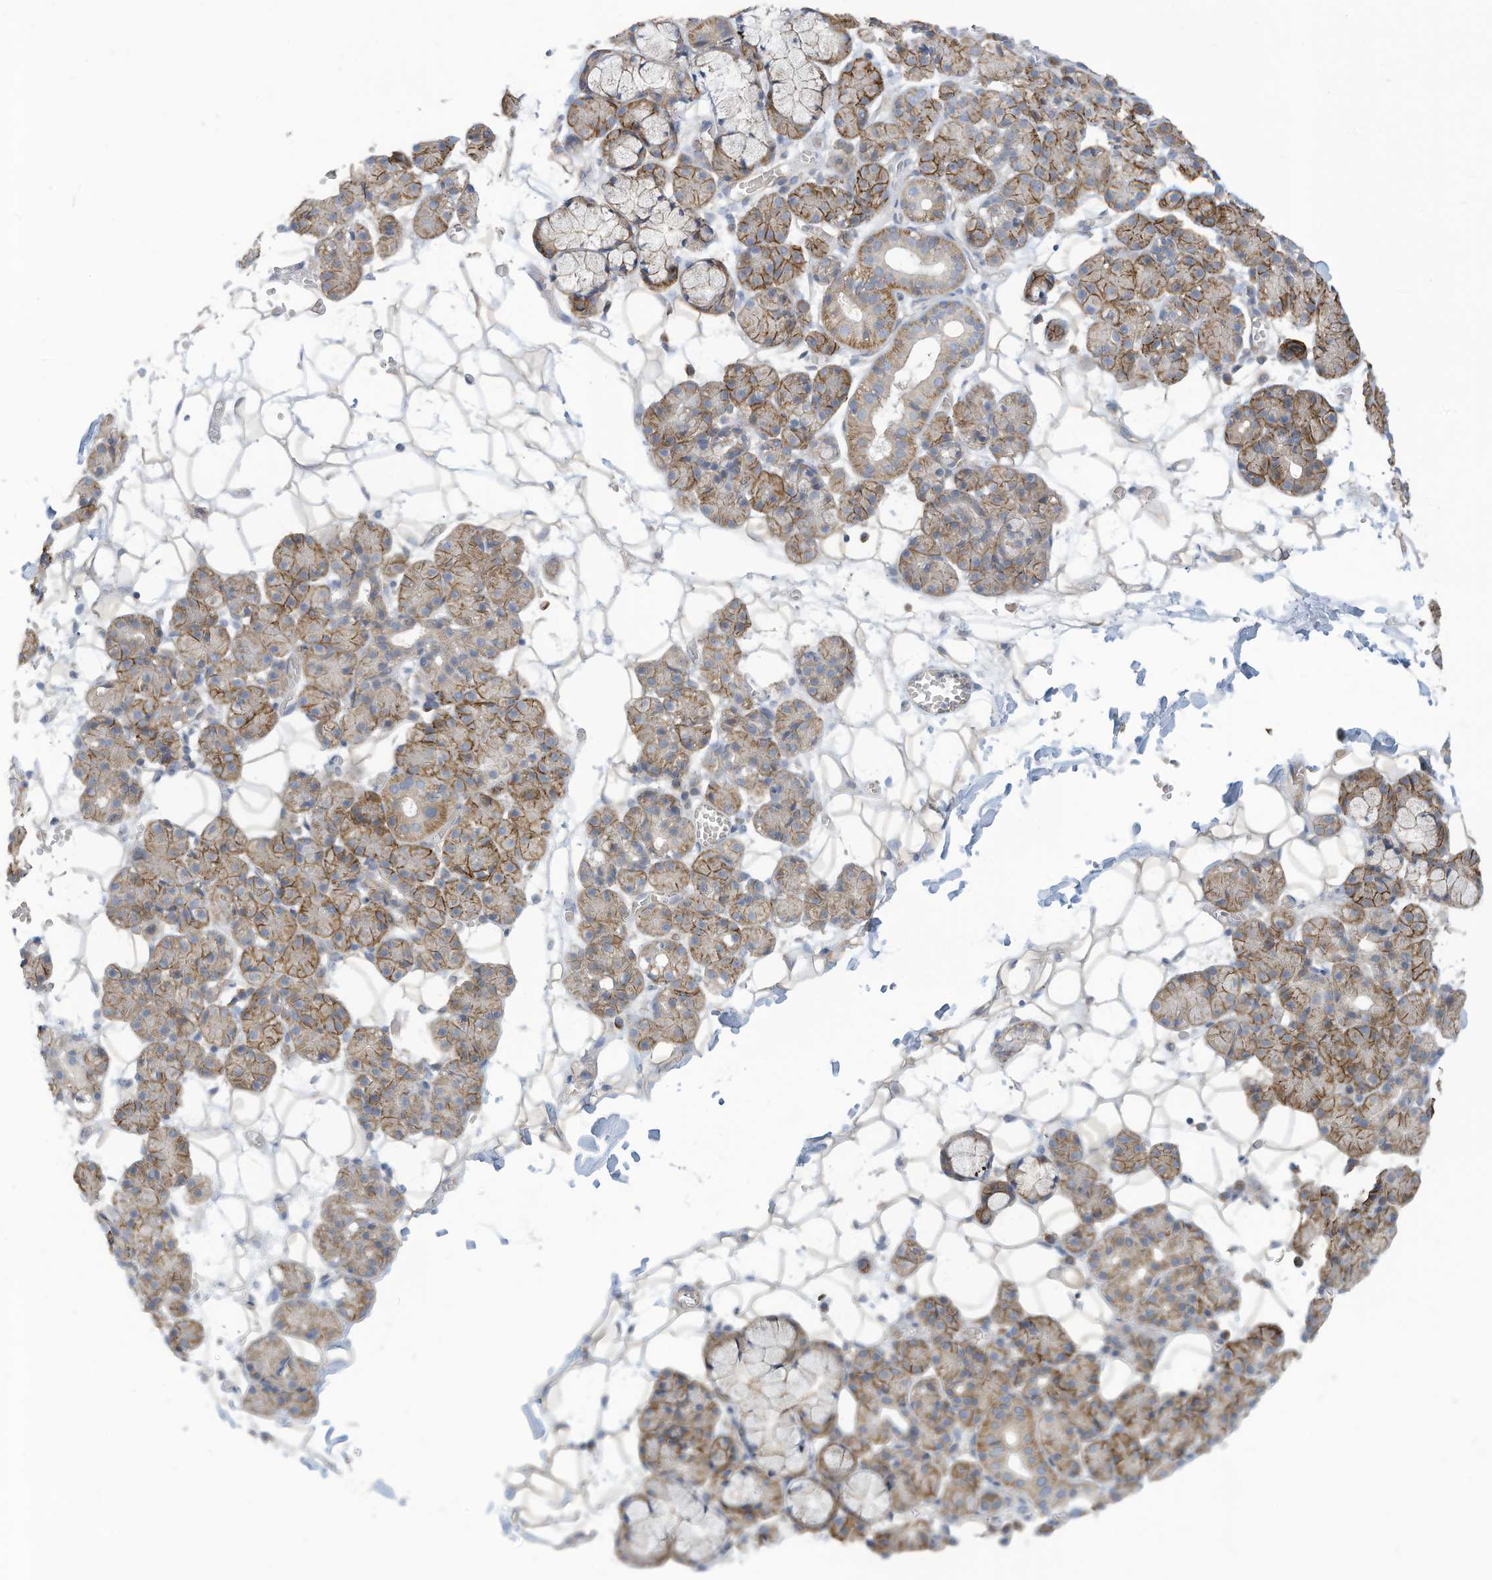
{"staining": {"intensity": "moderate", "quantity": ">75%", "location": "cytoplasmic/membranous"}, "tissue": "salivary gland", "cell_type": "Glandular cells", "image_type": "normal", "snomed": [{"axis": "morphology", "description": "Normal tissue, NOS"}, {"axis": "topography", "description": "Salivary gland"}], "caption": "An image of salivary gland stained for a protein reveals moderate cytoplasmic/membranous brown staining in glandular cells. (brown staining indicates protein expression, while blue staining denotes nuclei).", "gene": "ADAT2", "patient": {"sex": "male", "age": 63}}